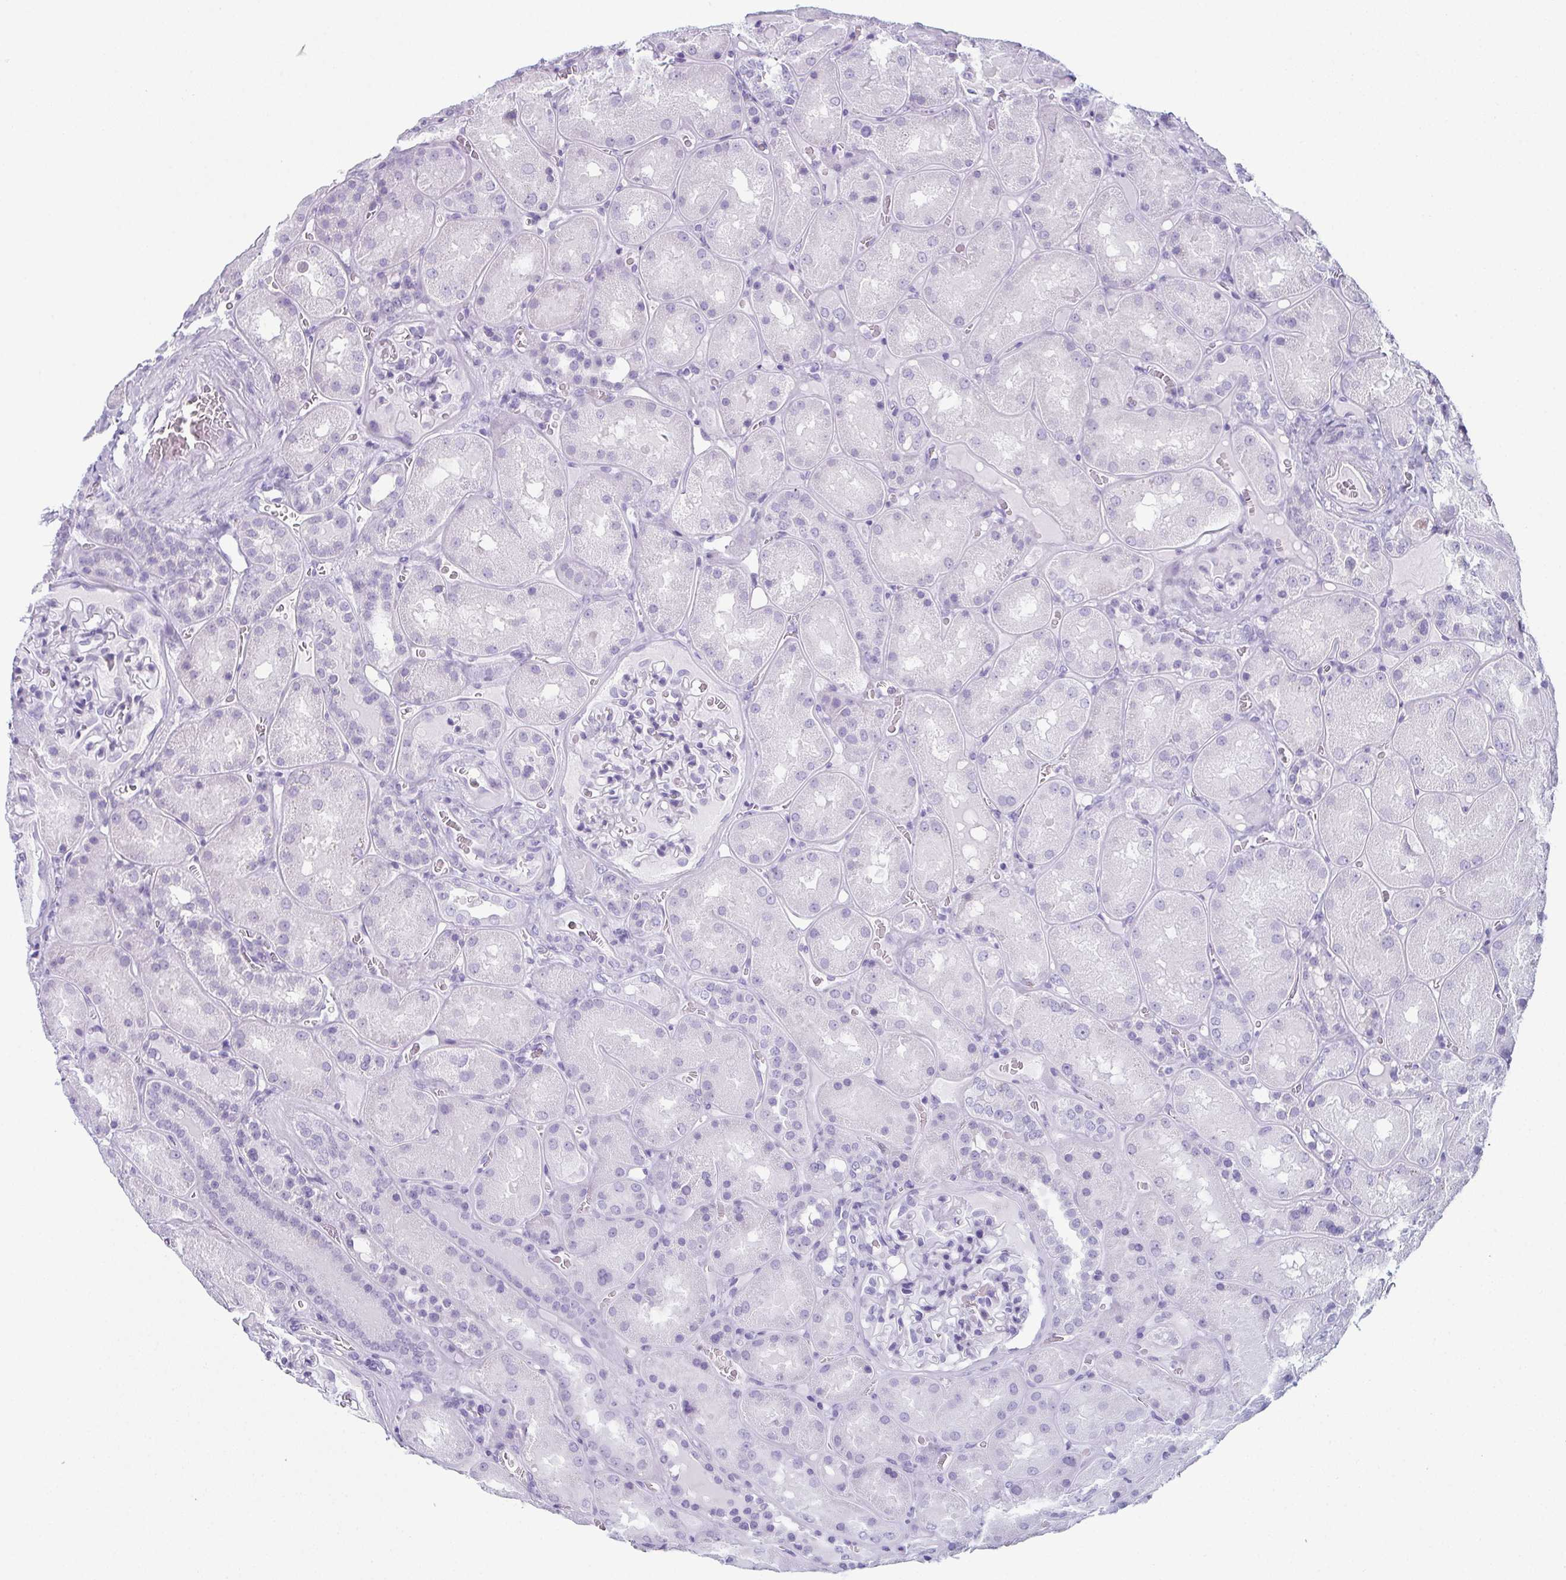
{"staining": {"intensity": "negative", "quantity": "none", "location": "none"}, "tissue": "kidney", "cell_type": "Cells in glomeruli", "image_type": "normal", "snomed": [{"axis": "morphology", "description": "Normal tissue, NOS"}, {"axis": "topography", "description": "Kidney"}], "caption": "The image displays no significant staining in cells in glomeruli of kidney. (DAB immunohistochemistry (IHC) with hematoxylin counter stain).", "gene": "ENKUR", "patient": {"sex": "male", "age": 73}}